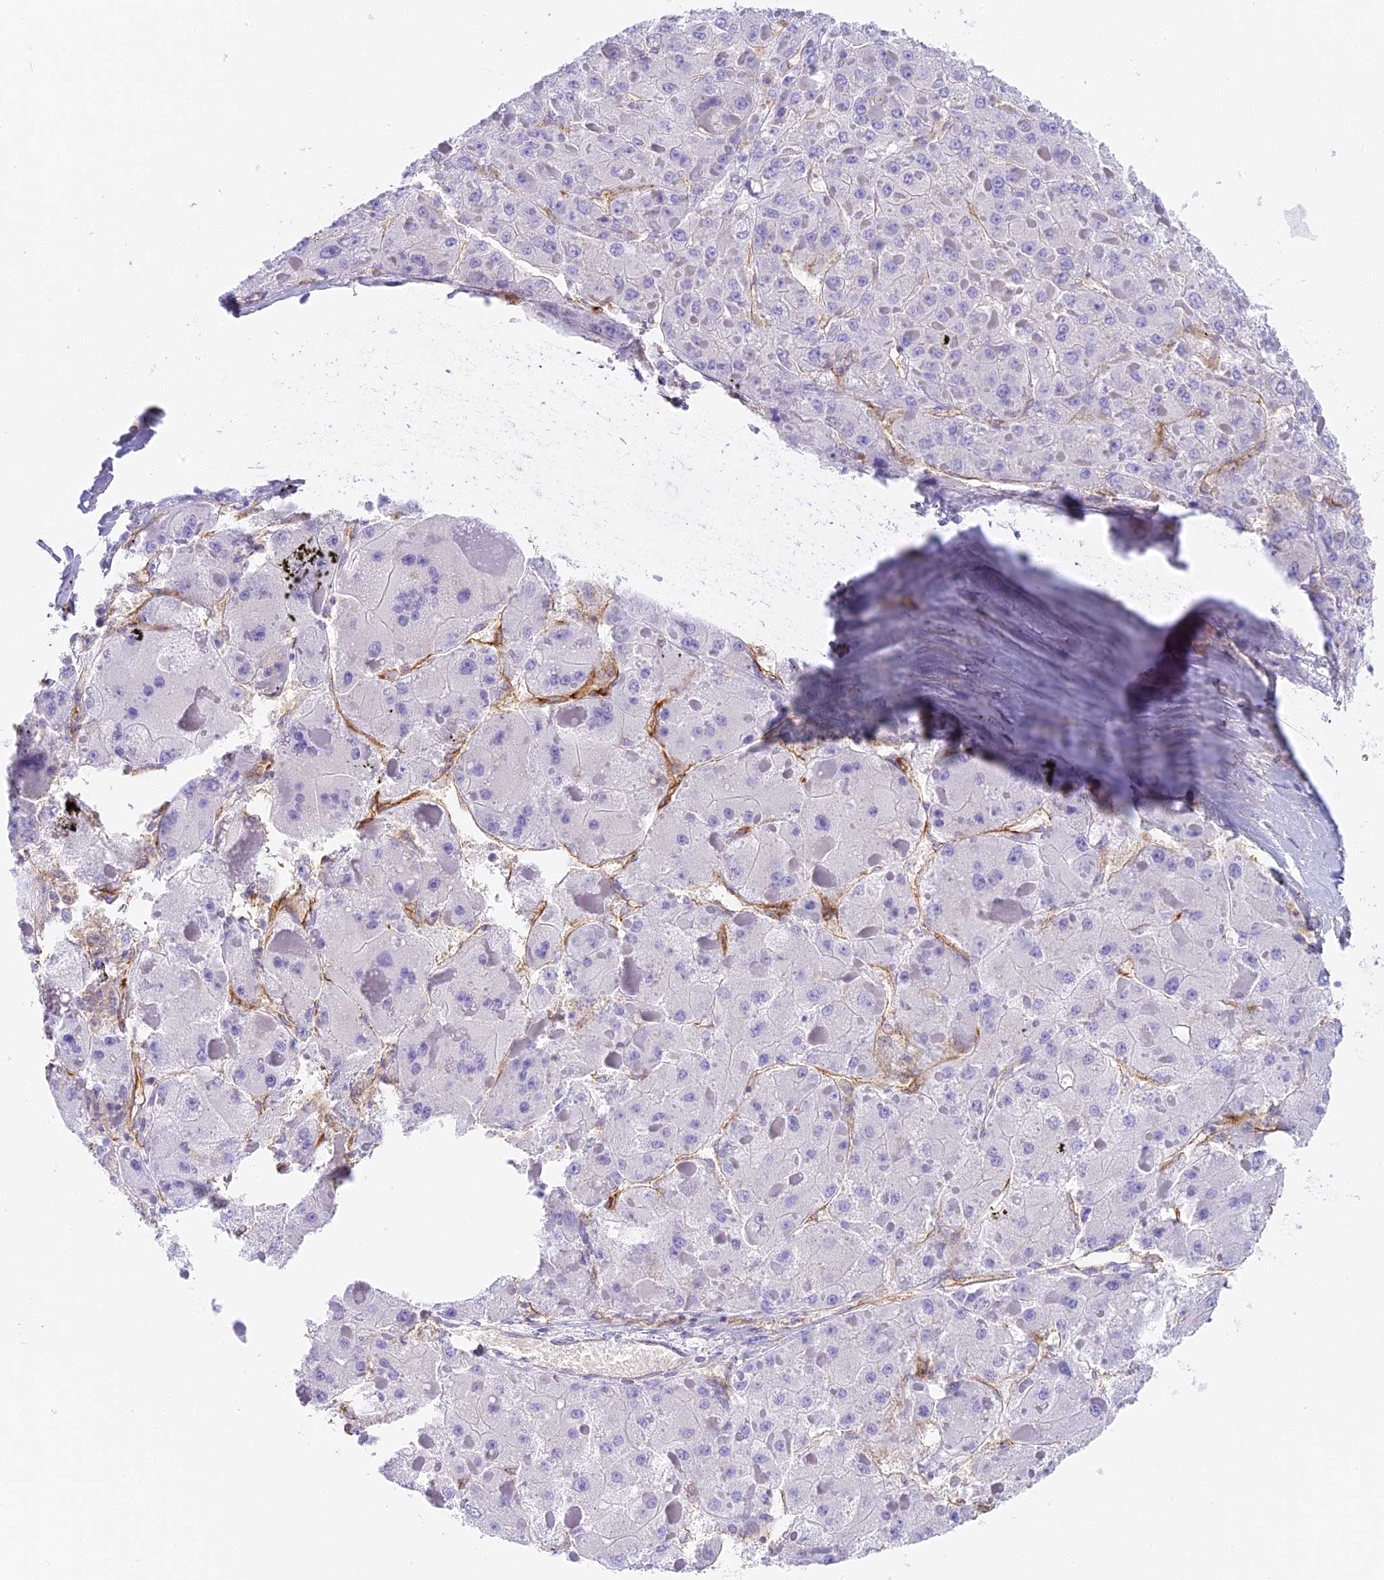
{"staining": {"intensity": "negative", "quantity": "none", "location": "none"}, "tissue": "liver cancer", "cell_type": "Tumor cells", "image_type": "cancer", "snomed": [{"axis": "morphology", "description": "Carcinoma, Hepatocellular, NOS"}, {"axis": "topography", "description": "Liver"}], "caption": "IHC histopathology image of human liver hepatocellular carcinoma stained for a protein (brown), which shows no staining in tumor cells.", "gene": "HOMER3", "patient": {"sex": "female", "age": 73}}